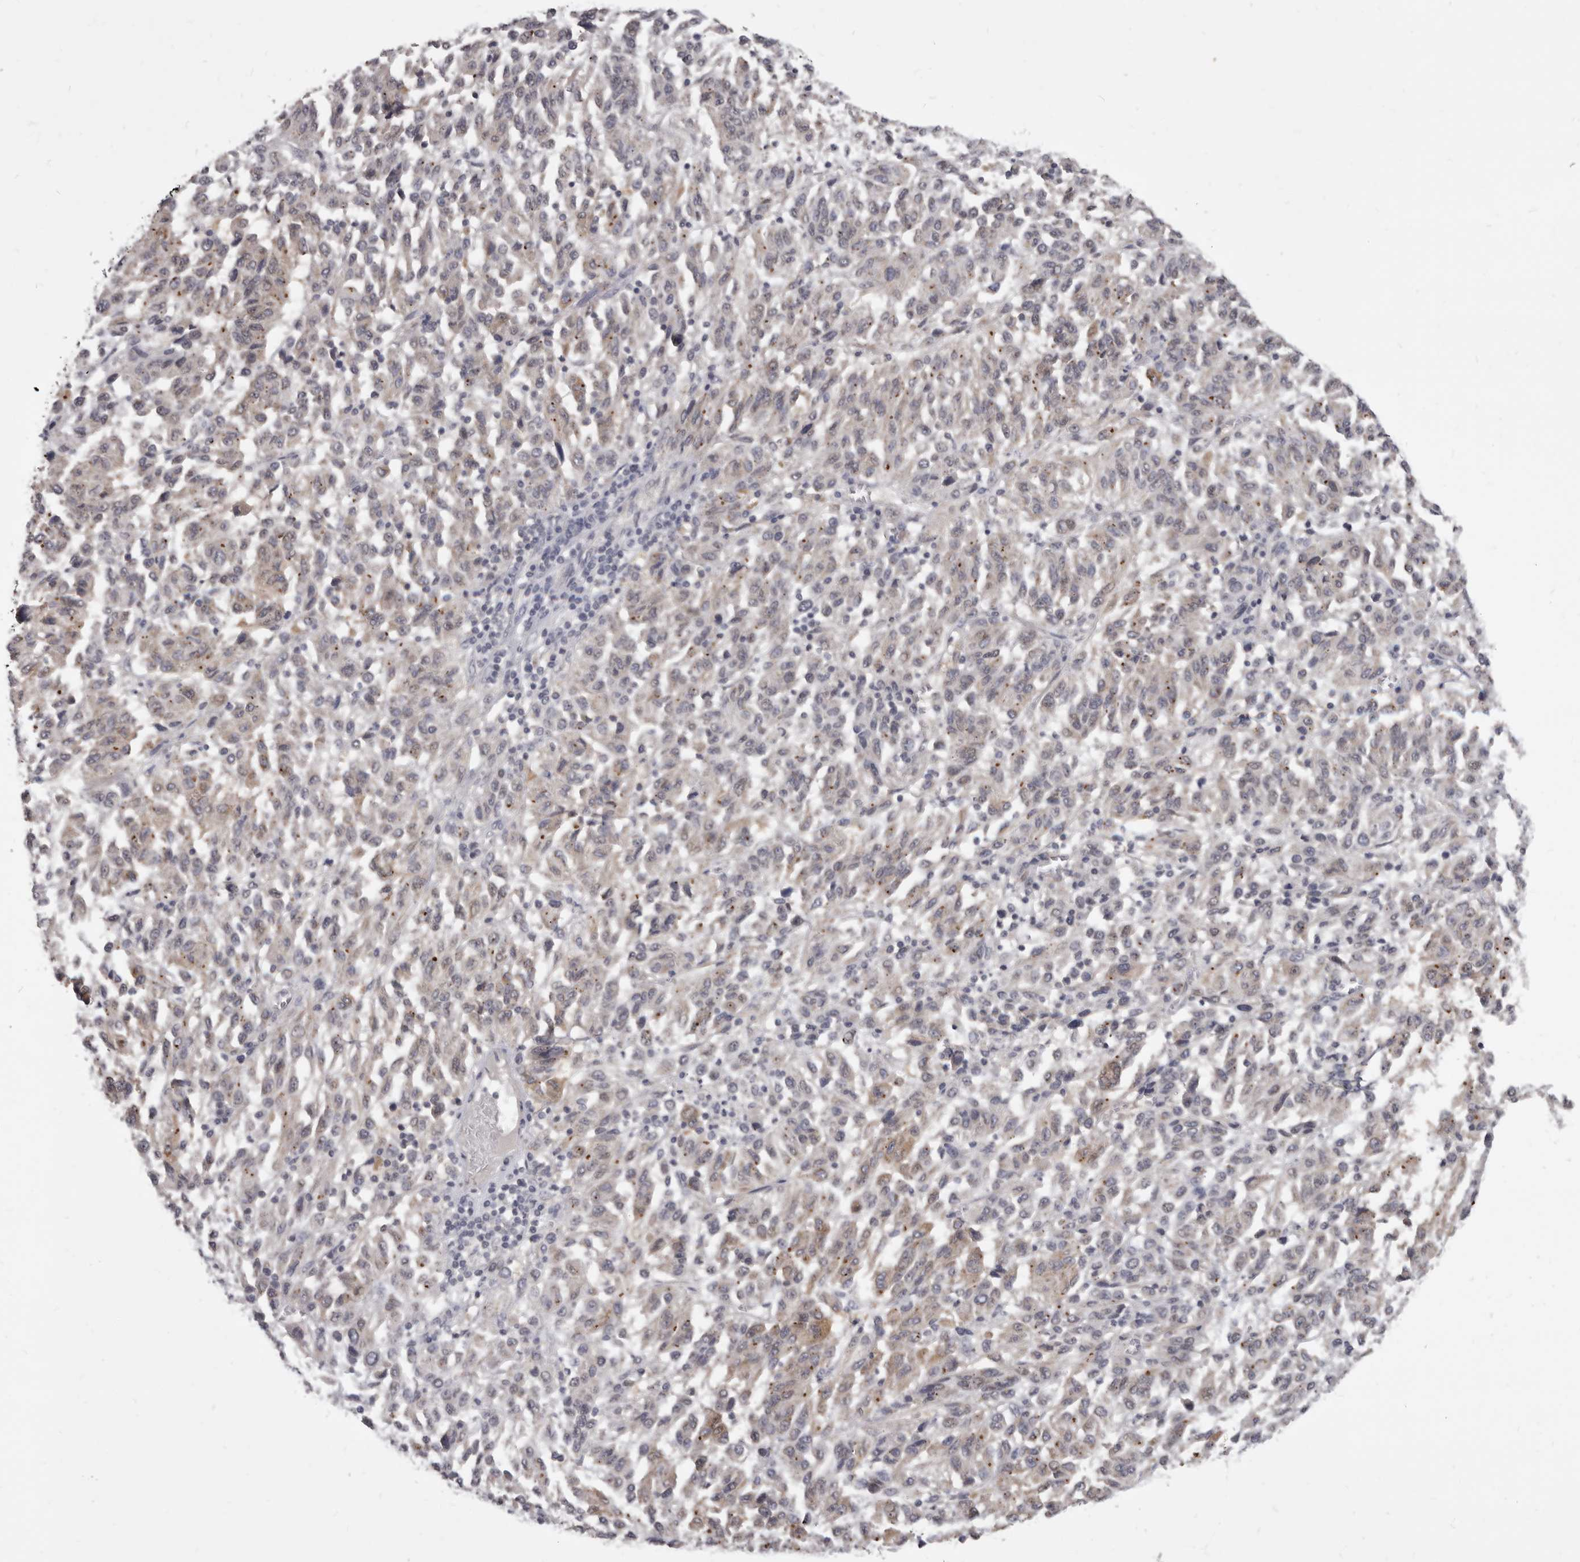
{"staining": {"intensity": "weak", "quantity": "25%-75%", "location": "cytoplasmic/membranous"}, "tissue": "melanoma", "cell_type": "Tumor cells", "image_type": "cancer", "snomed": [{"axis": "morphology", "description": "Malignant melanoma, Metastatic site"}, {"axis": "topography", "description": "Lung"}], "caption": "This image exhibits immunohistochemistry staining of human melanoma, with low weak cytoplasmic/membranous expression in about 25%-75% of tumor cells.", "gene": "SULT1E1", "patient": {"sex": "male", "age": 64}}